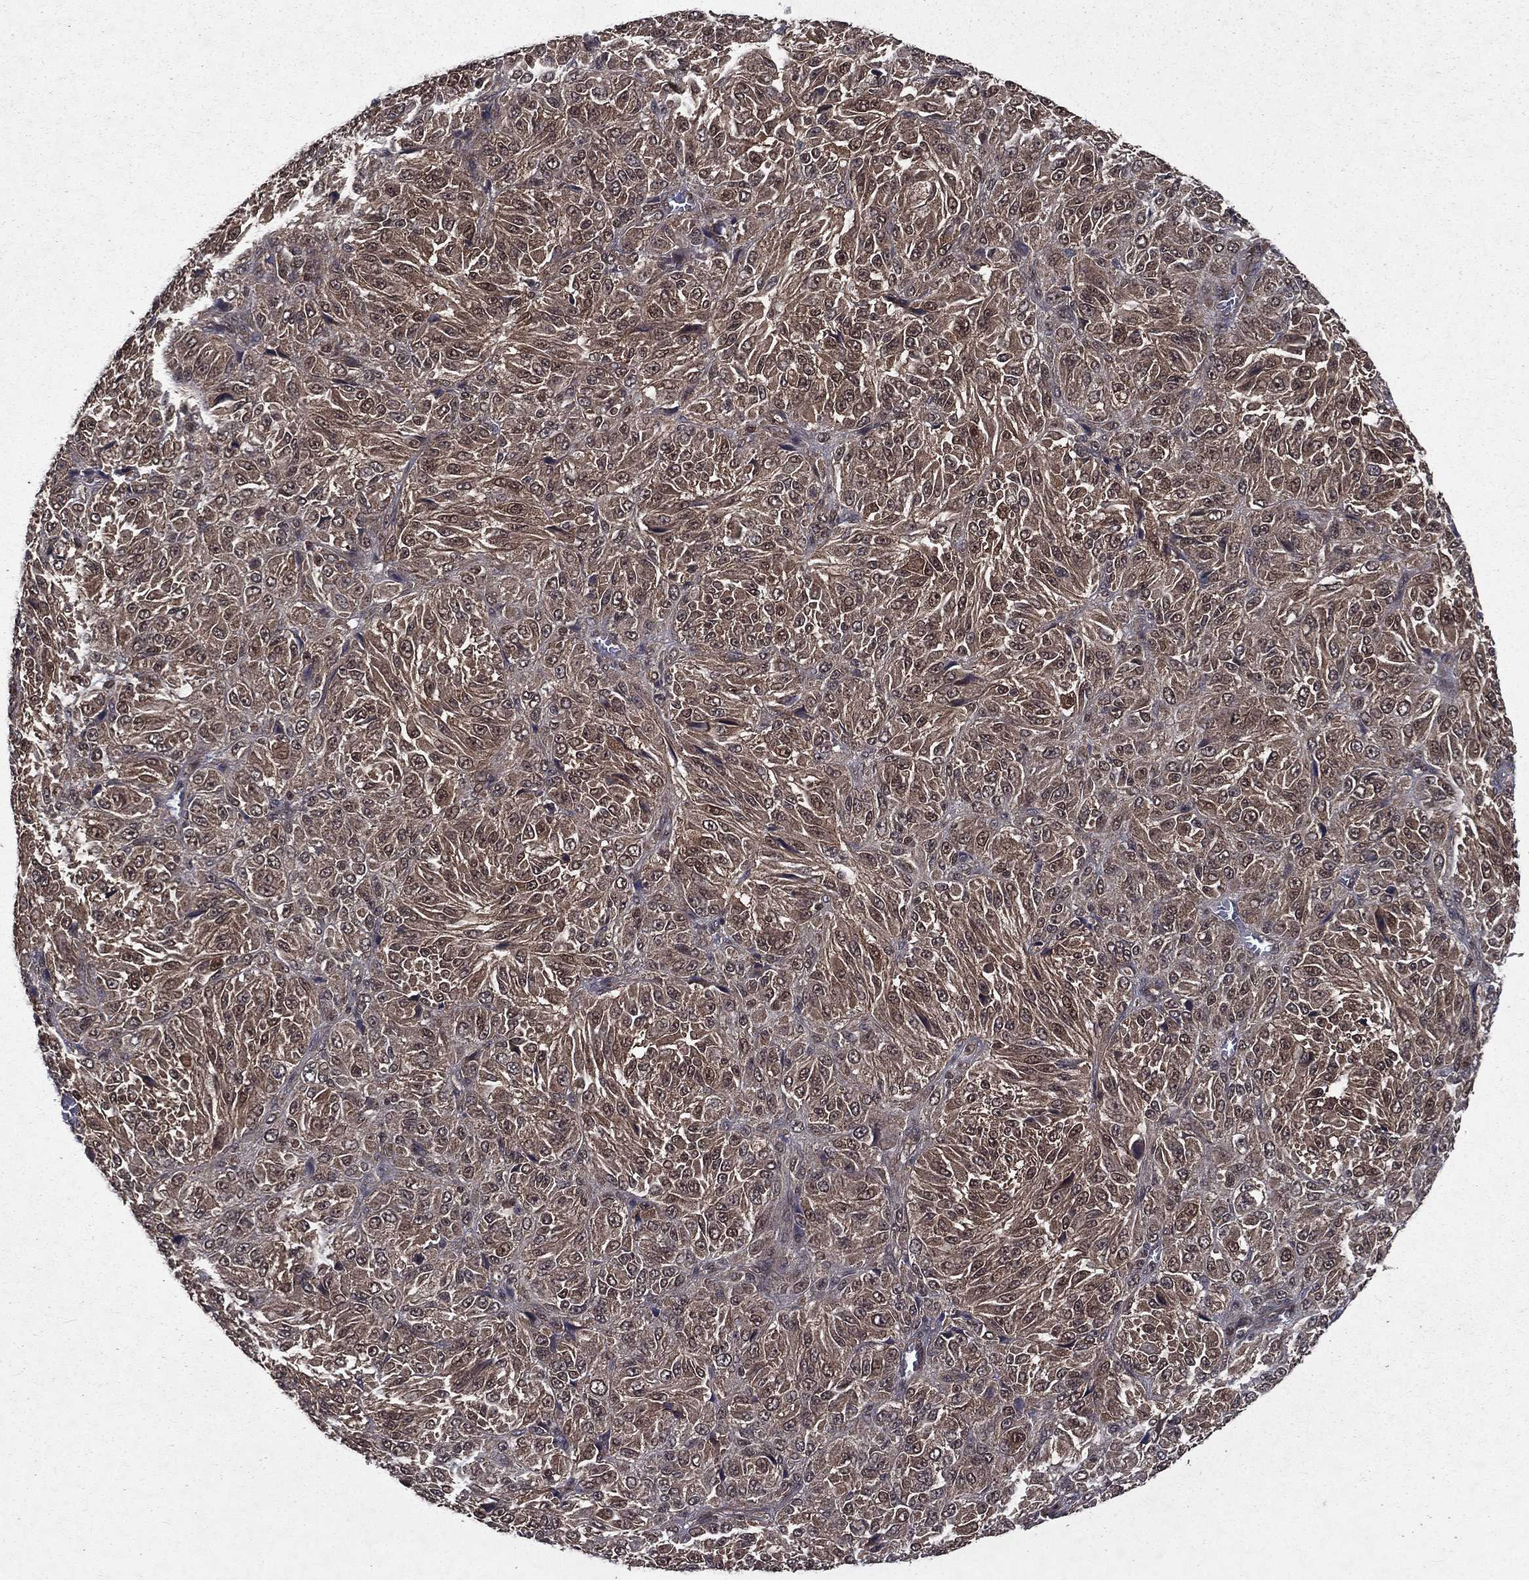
{"staining": {"intensity": "moderate", "quantity": "<25%", "location": "cytoplasmic/membranous,nuclear"}, "tissue": "melanoma", "cell_type": "Tumor cells", "image_type": "cancer", "snomed": [{"axis": "morphology", "description": "Malignant melanoma, Metastatic site"}, {"axis": "topography", "description": "Brain"}], "caption": "Malignant melanoma (metastatic site) stained for a protein (brown) reveals moderate cytoplasmic/membranous and nuclear positive positivity in about <25% of tumor cells.", "gene": "FGD1", "patient": {"sex": "female", "age": 56}}